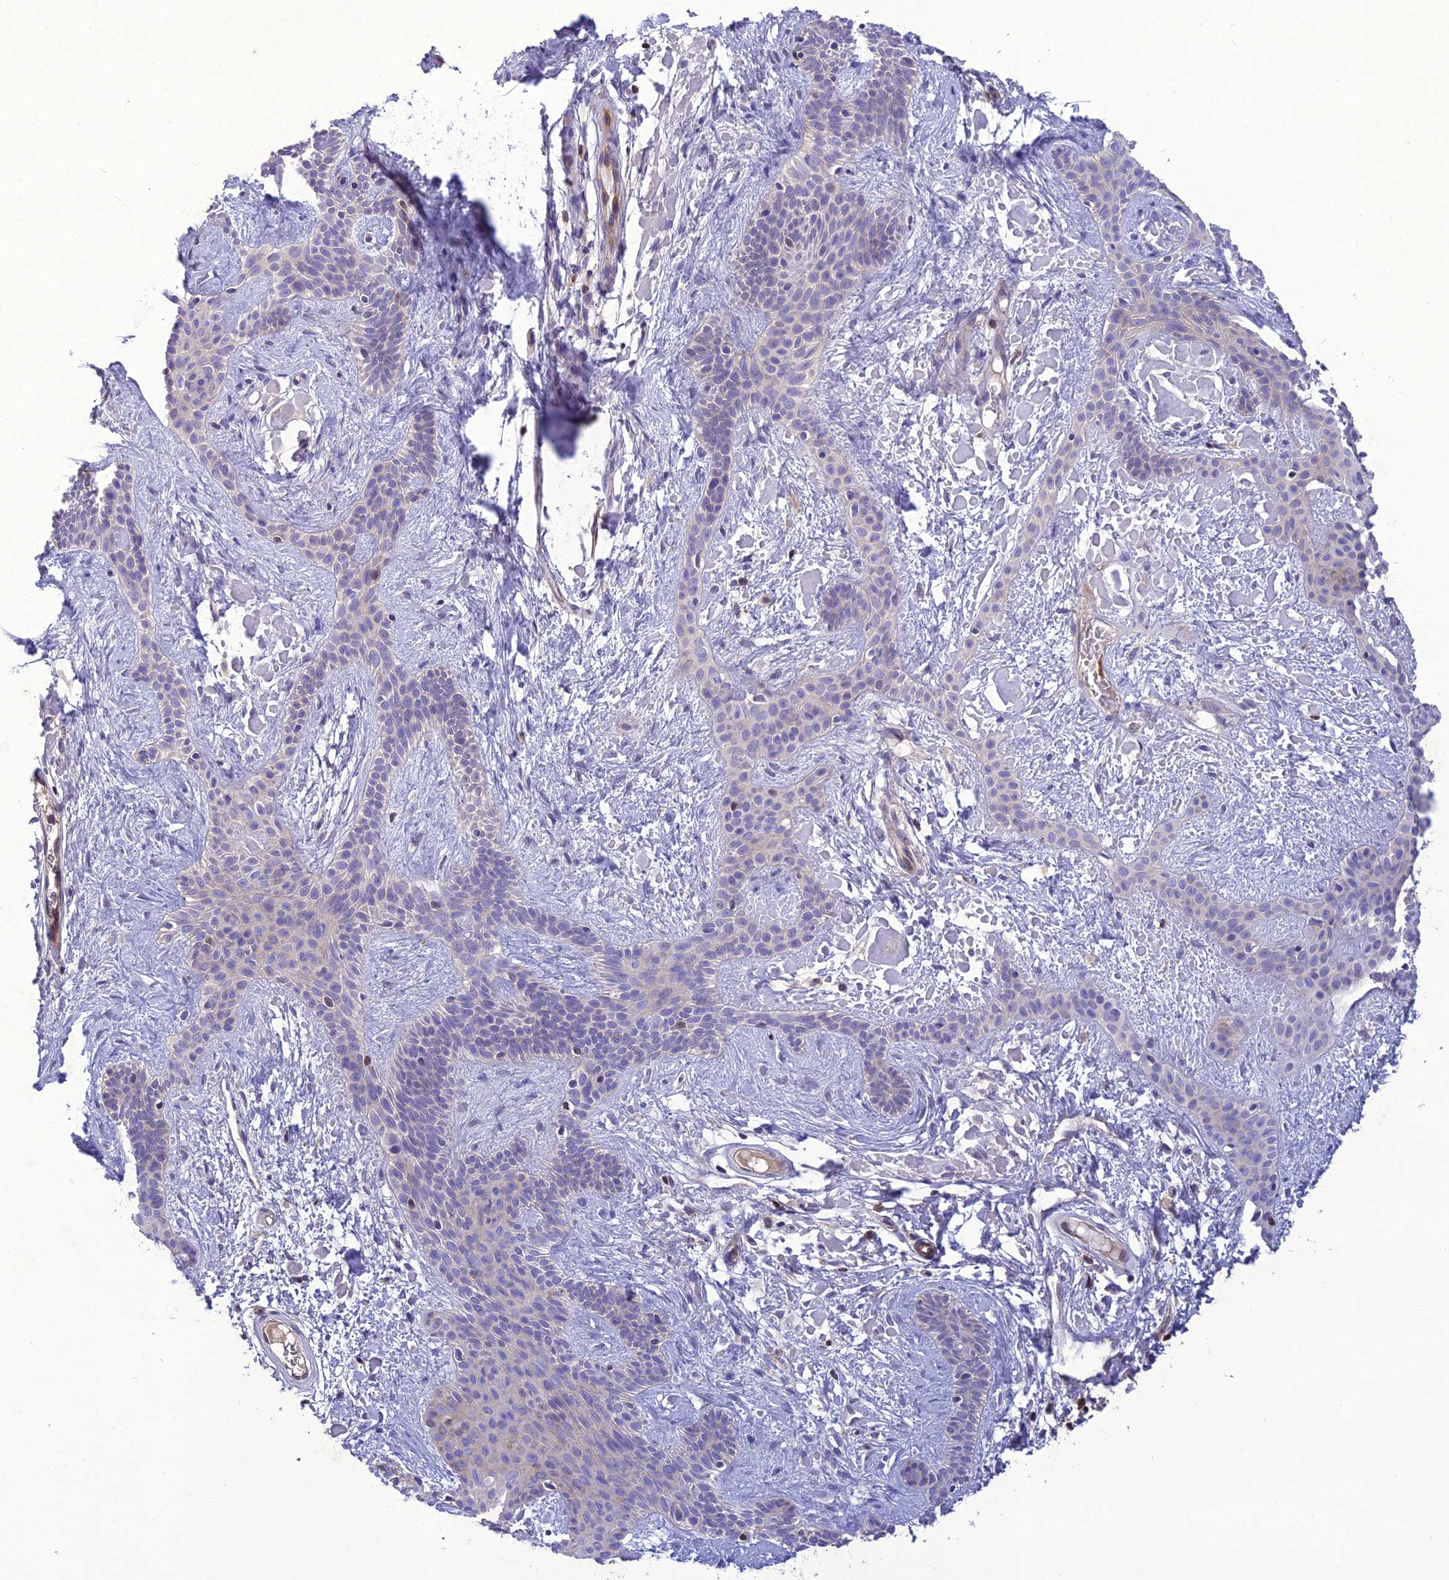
{"staining": {"intensity": "negative", "quantity": "none", "location": "none"}, "tissue": "skin cancer", "cell_type": "Tumor cells", "image_type": "cancer", "snomed": [{"axis": "morphology", "description": "Basal cell carcinoma"}, {"axis": "topography", "description": "Skin"}], "caption": "DAB immunohistochemical staining of skin cancer (basal cell carcinoma) demonstrates no significant staining in tumor cells. (DAB (3,3'-diaminobenzidine) immunohistochemistry (IHC) with hematoxylin counter stain).", "gene": "GDF6", "patient": {"sex": "male", "age": 78}}